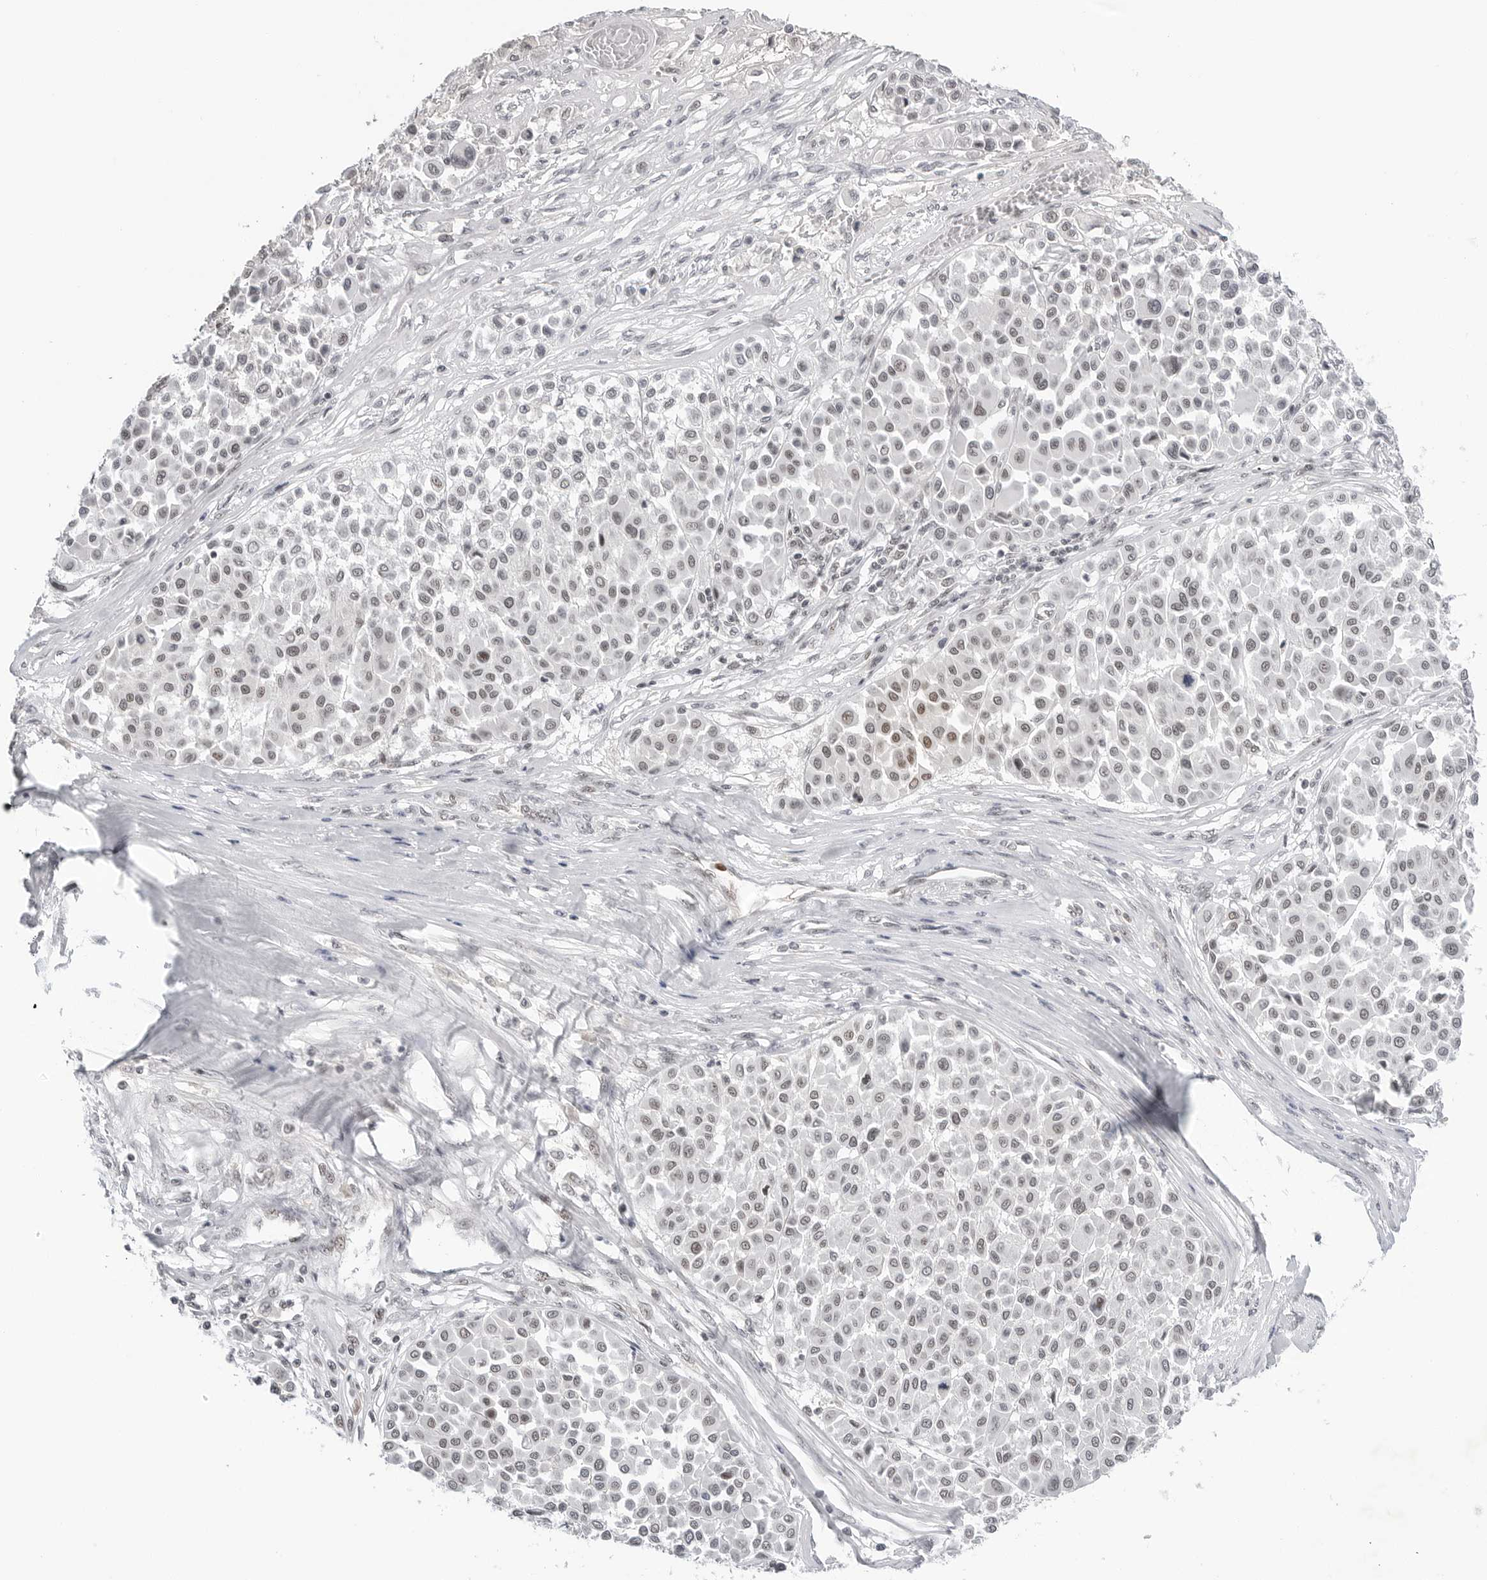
{"staining": {"intensity": "weak", "quantity": "<25%", "location": "nuclear"}, "tissue": "melanoma", "cell_type": "Tumor cells", "image_type": "cancer", "snomed": [{"axis": "morphology", "description": "Malignant melanoma, Metastatic site"}, {"axis": "topography", "description": "Soft tissue"}], "caption": "Immunohistochemical staining of human melanoma reveals no significant staining in tumor cells.", "gene": "WRAP53", "patient": {"sex": "male", "age": 41}}